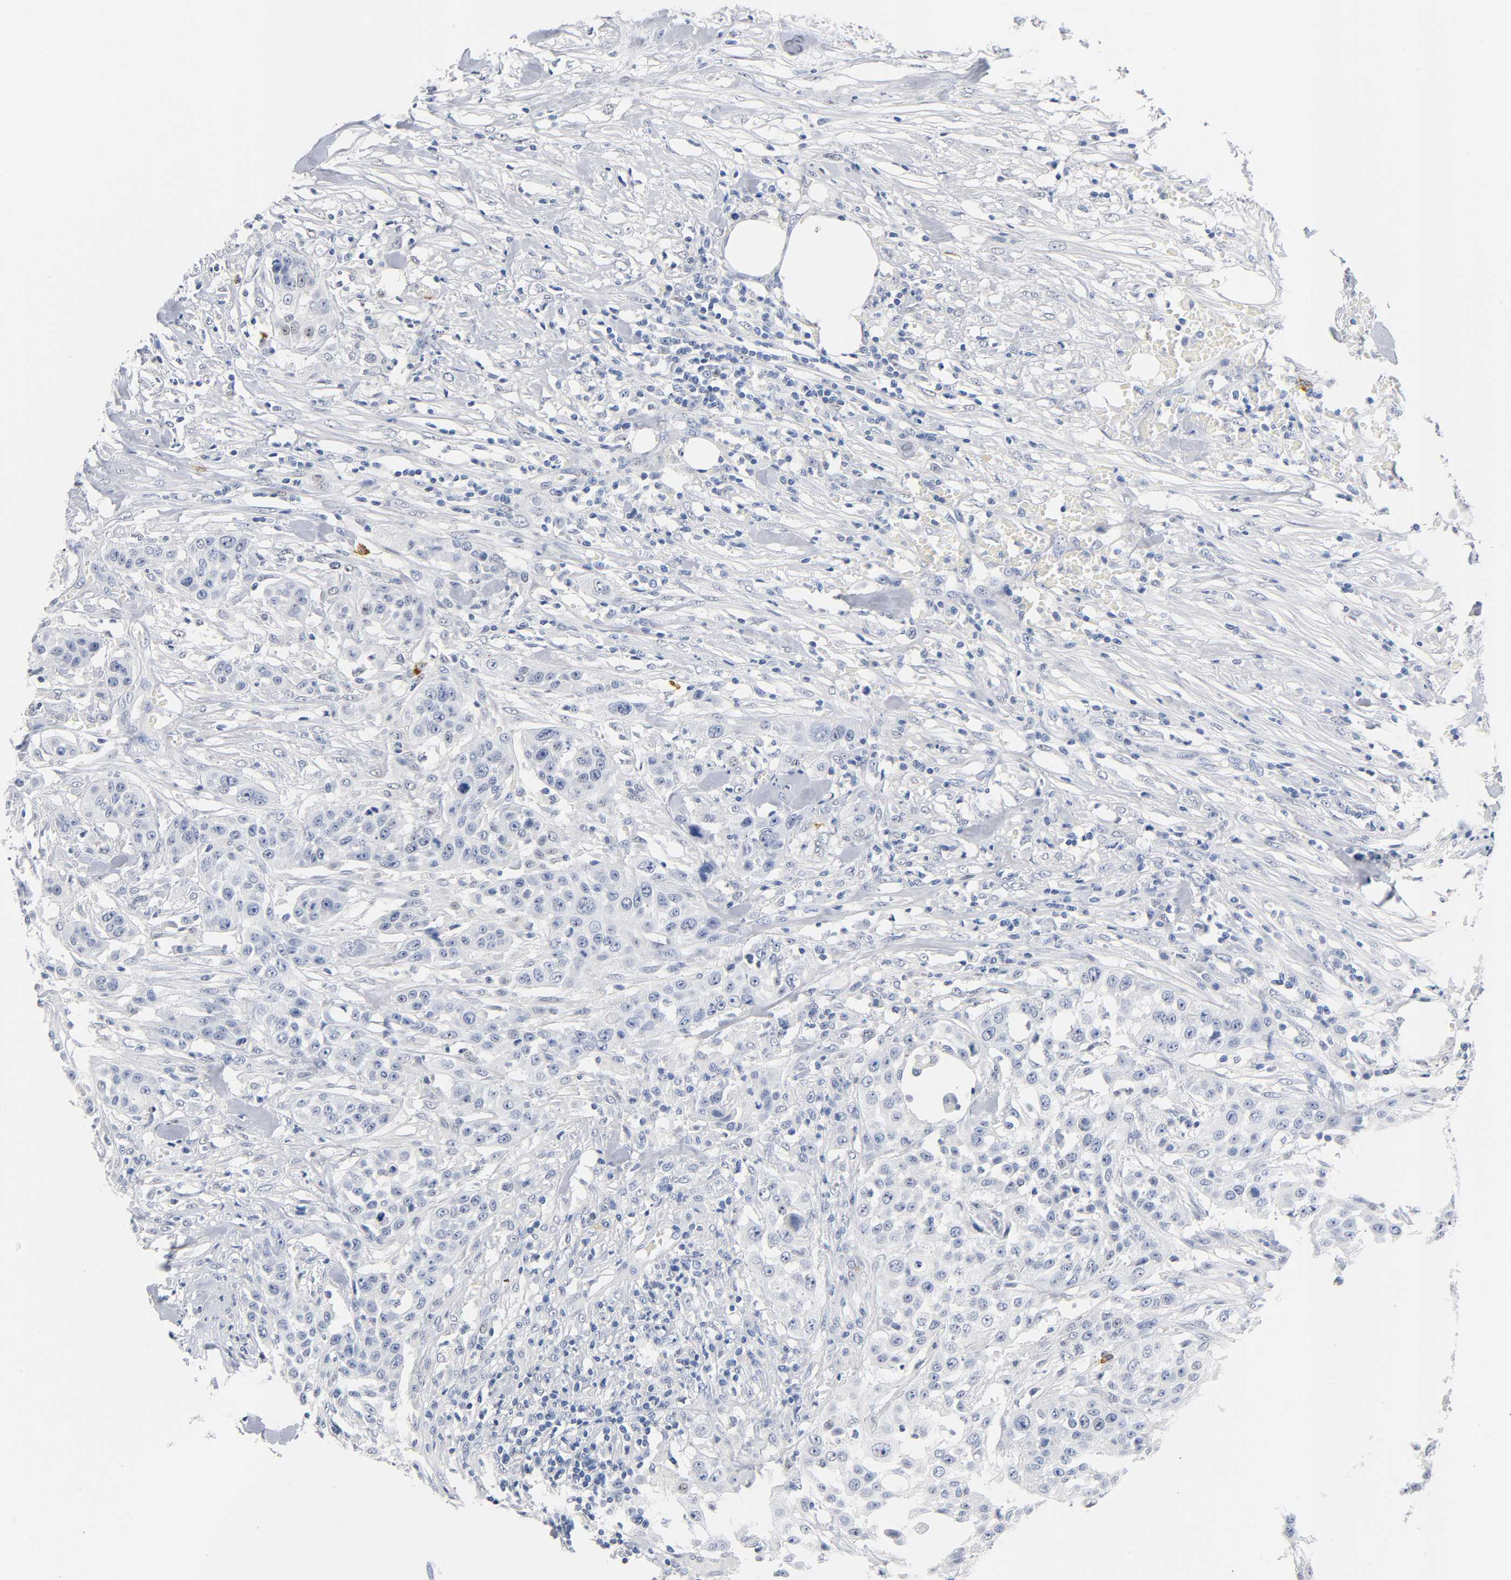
{"staining": {"intensity": "negative", "quantity": "none", "location": "none"}, "tissue": "urothelial cancer", "cell_type": "Tumor cells", "image_type": "cancer", "snomed": [{"axis": "morphology", "description": "Urothelial carcinoma, High grade"}, {"axis": "topography", "description": "Urinary bladder"}], "caption": "The photomicrograph demonstrates no significant staining in tumor cells of urothelial carcinoma (high-grade).", "gene": "NAB2", "patient": {"sex": "male", "age": 74}}